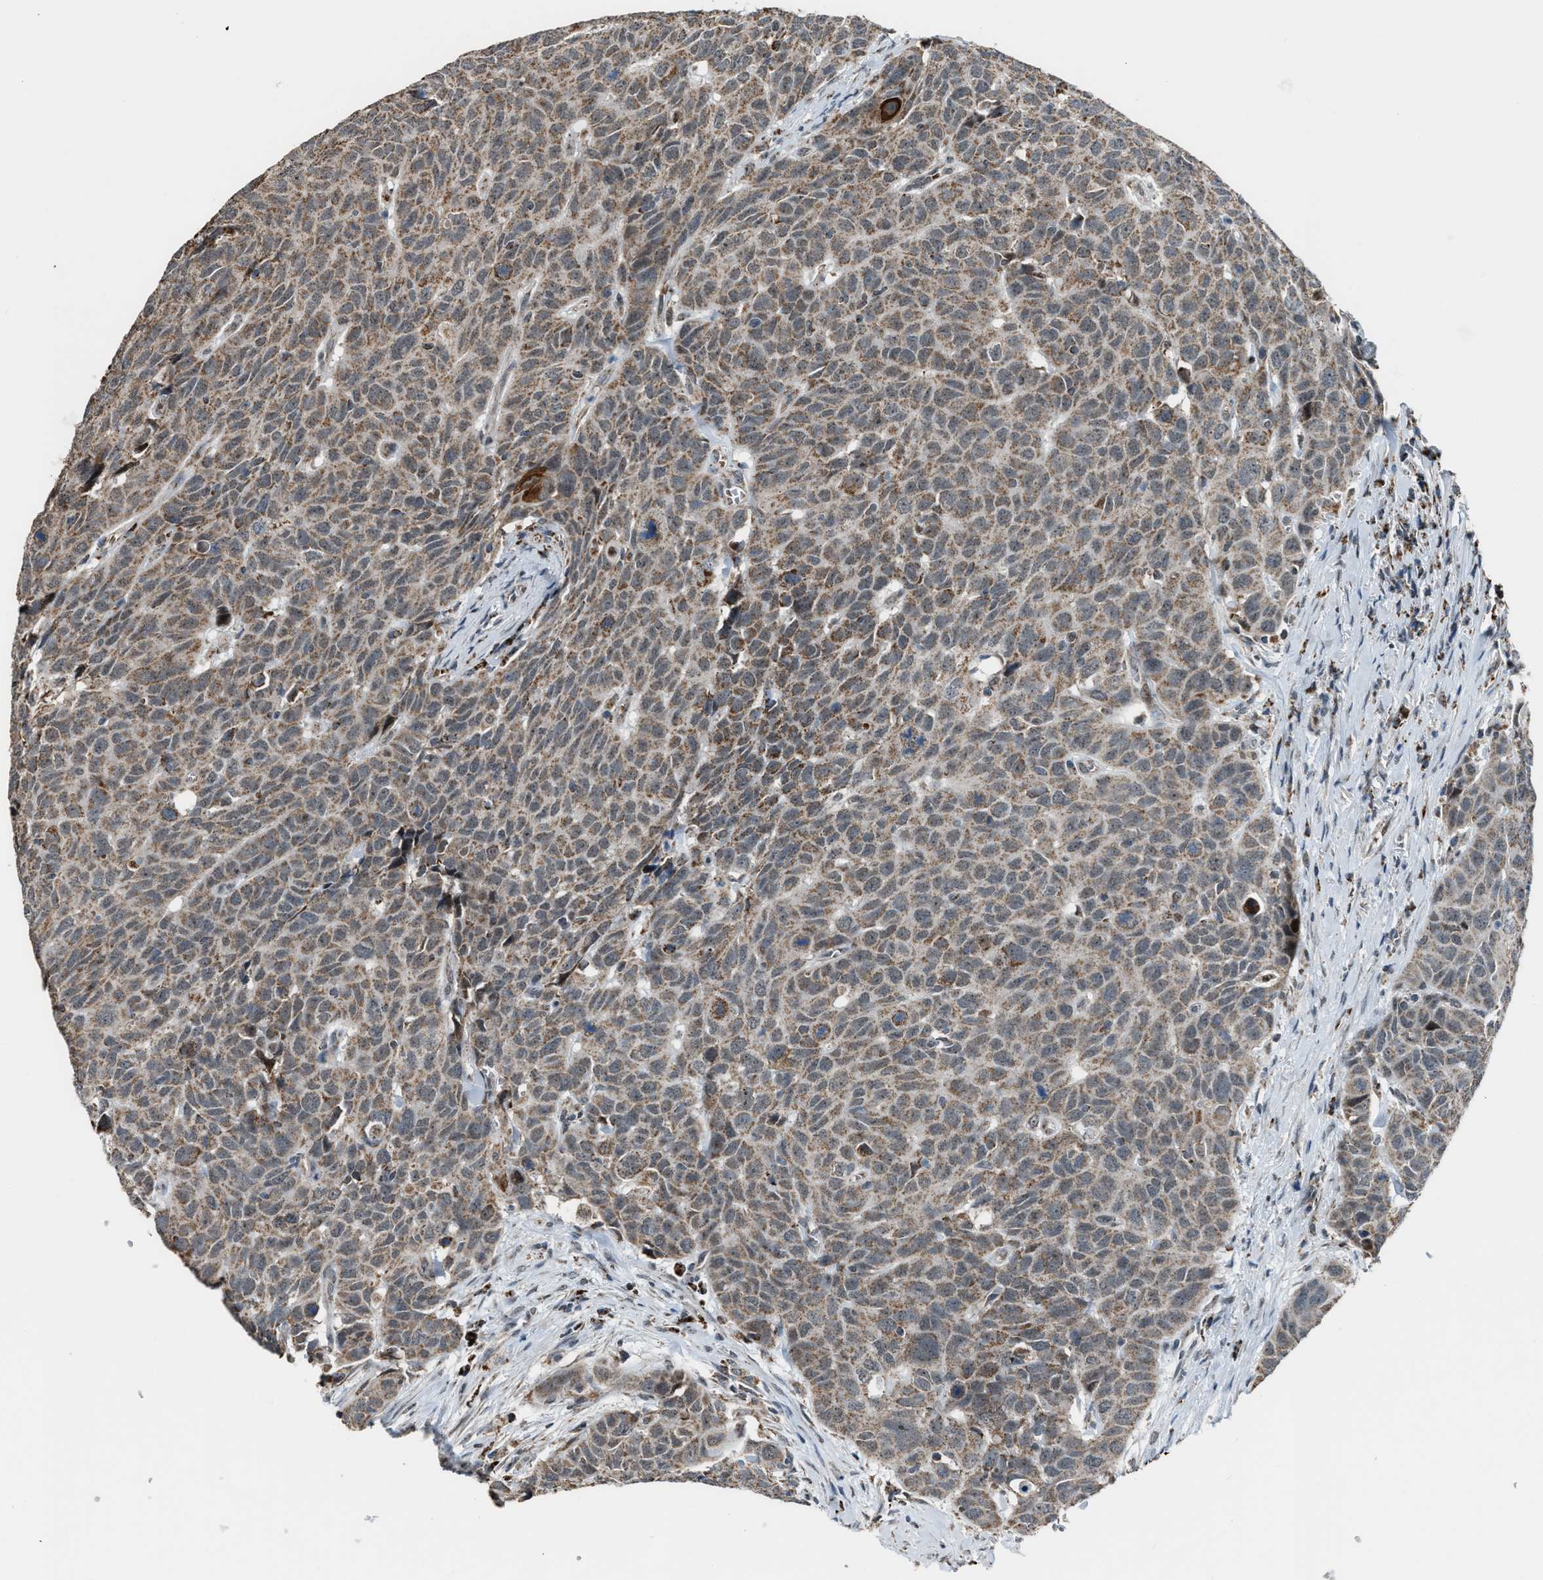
{"staining": {"intensity": "moderate", "quantity": ">75%", "location": "cytoplasmic/membranous"}, "tissue": "head and neck cancer", "cell_type": "Tumor cells", "image_type": "cancer", "snomed": [{"axis": "morphology", "description": "Squamous cell carcinoma, NOS"}, {"axis": "topography", "description": "Head-Neck"}], "caption": "About >75% of tumor cells in human head and neck cancer reveal moderate cytoplasmic/membranous protein staining as visualized by brown immunohistochemical staining.", "gene": "CHN2", "patient": {"sex": "male", "age": 66}}